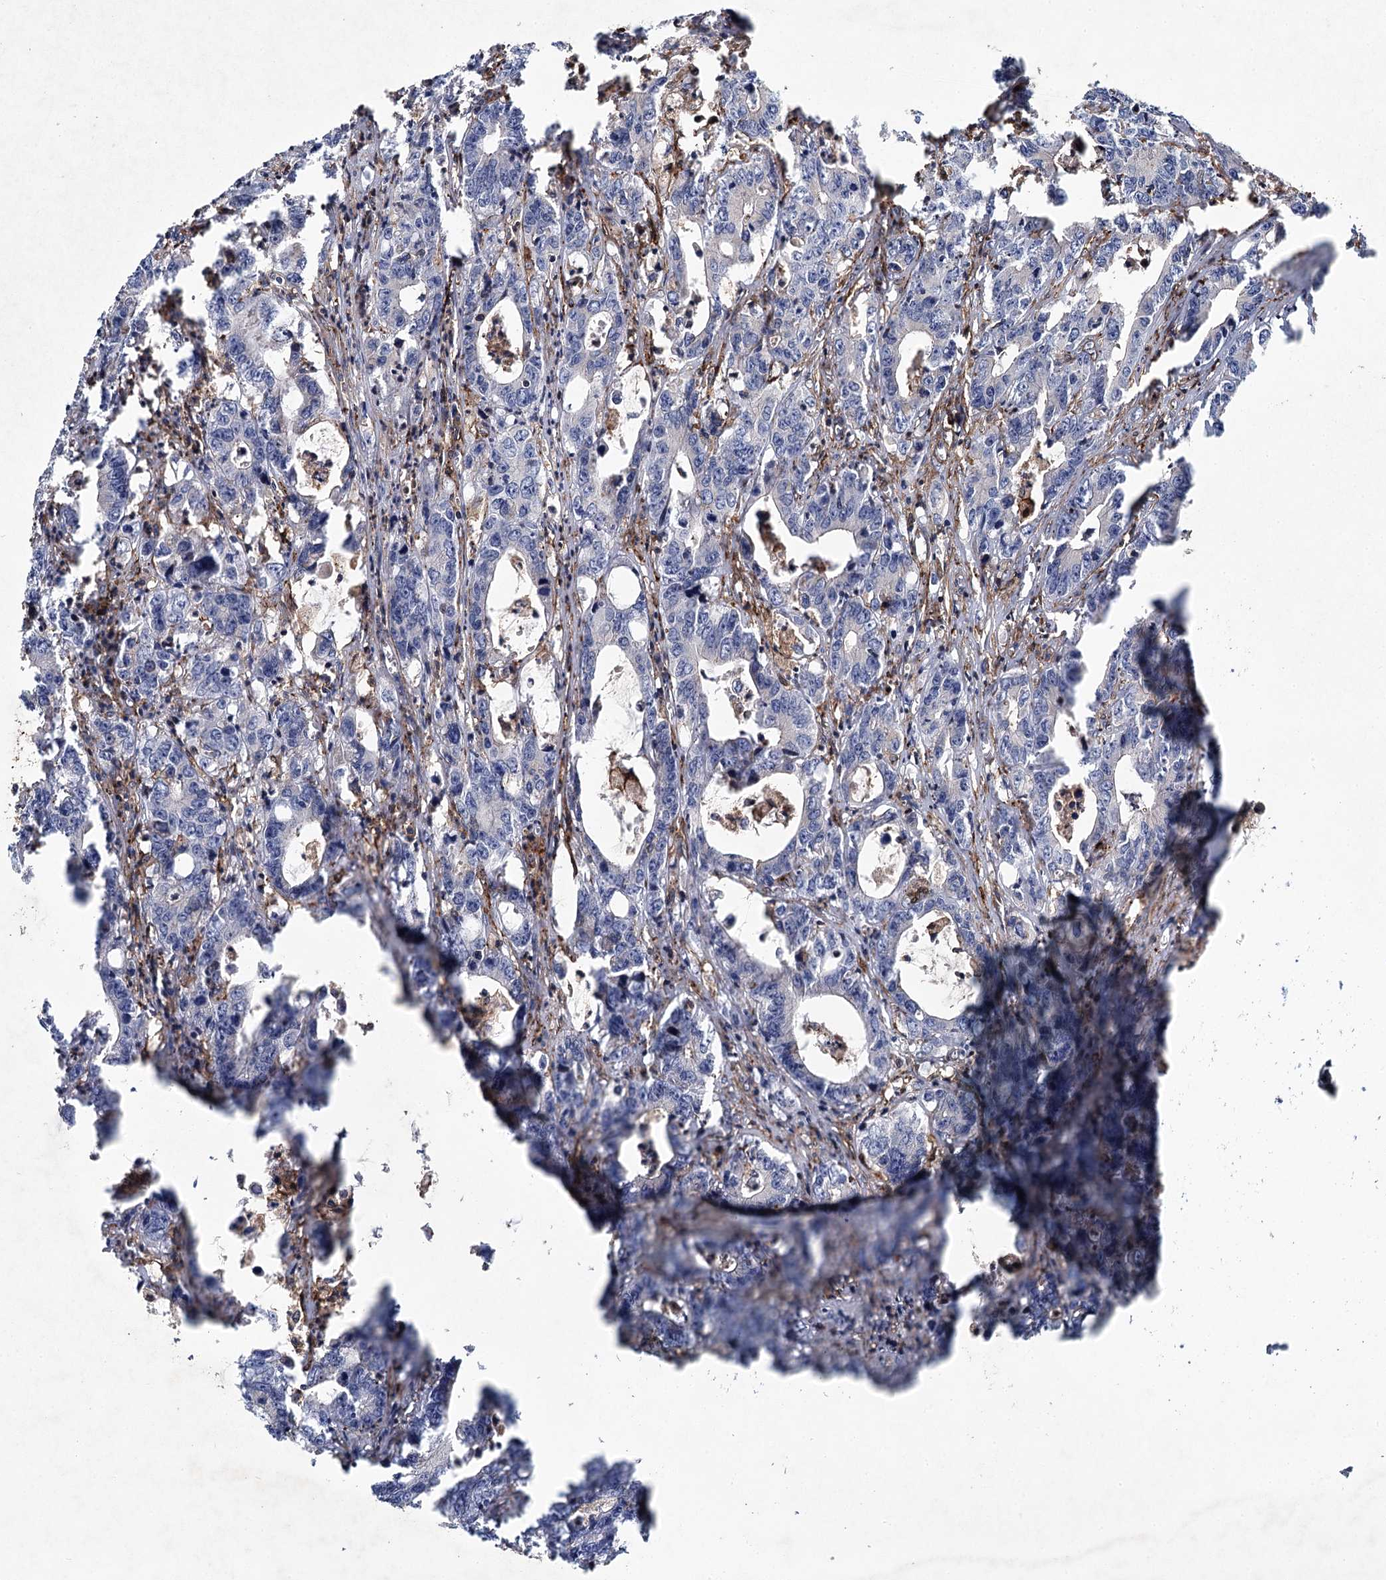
{"staining": {"intensity": "negative", "quantity": "none", "location": "none"}, "tissue": "colorectal cancer", "cell_type": "Tumor cells", "image_type": "cancer", "snomed": [{"axis": "morphology", "description": "Adenocarcinoma, NOS"}, {"axis": "topography", "description": "Colon"}], "caption": "This histopathology image is of colorectal cancer (adenocarcinoma) stained with IHC to label a protein in brown with the nuclei are counter-stained blue. There is no staining in tumor cells. (DAB (3,3'-diaminobenzidine) immunohistochemistry visualized using brightfield microscopy, high magnification).", "gene": "DCUN1D4", "patient": {"sex": "female", "age": 75}}